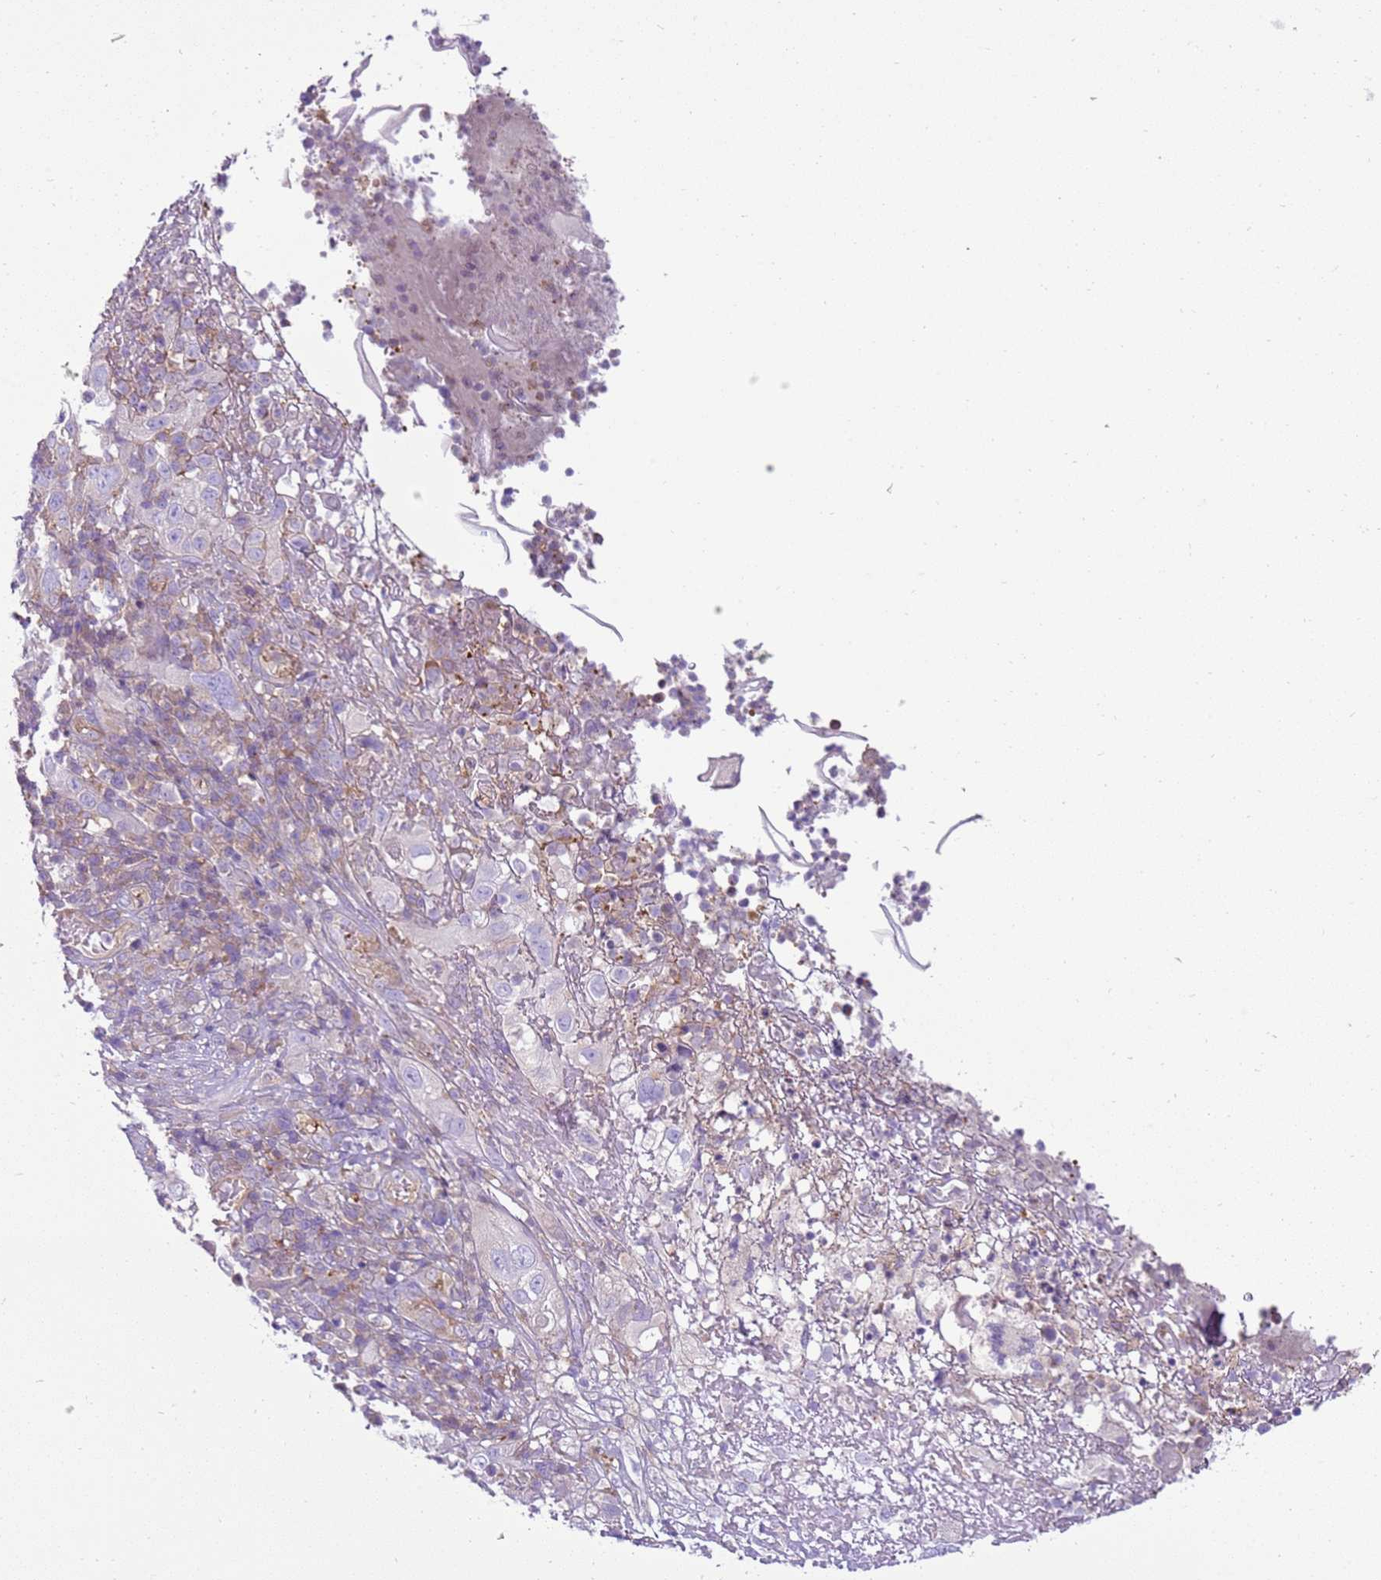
{"staining": {"intensity": "negative", "quantity": "none", "location": "none"}, "tissue": "cervical cancer", "cell_type": "Tumor cells", "image_type": "cancer", "snomed": [{"axis": "morphology", "description": "Squamous cell carcinoma, NOS"}, {"axis": "topography", "description": "Cervix"}], "caption": "Immunohistochemistry of cervical squamous cell carcinoma displays no expression in tumor cells.", "gene": "SNX21", "patient": {"sex": "female", "age": 46}}